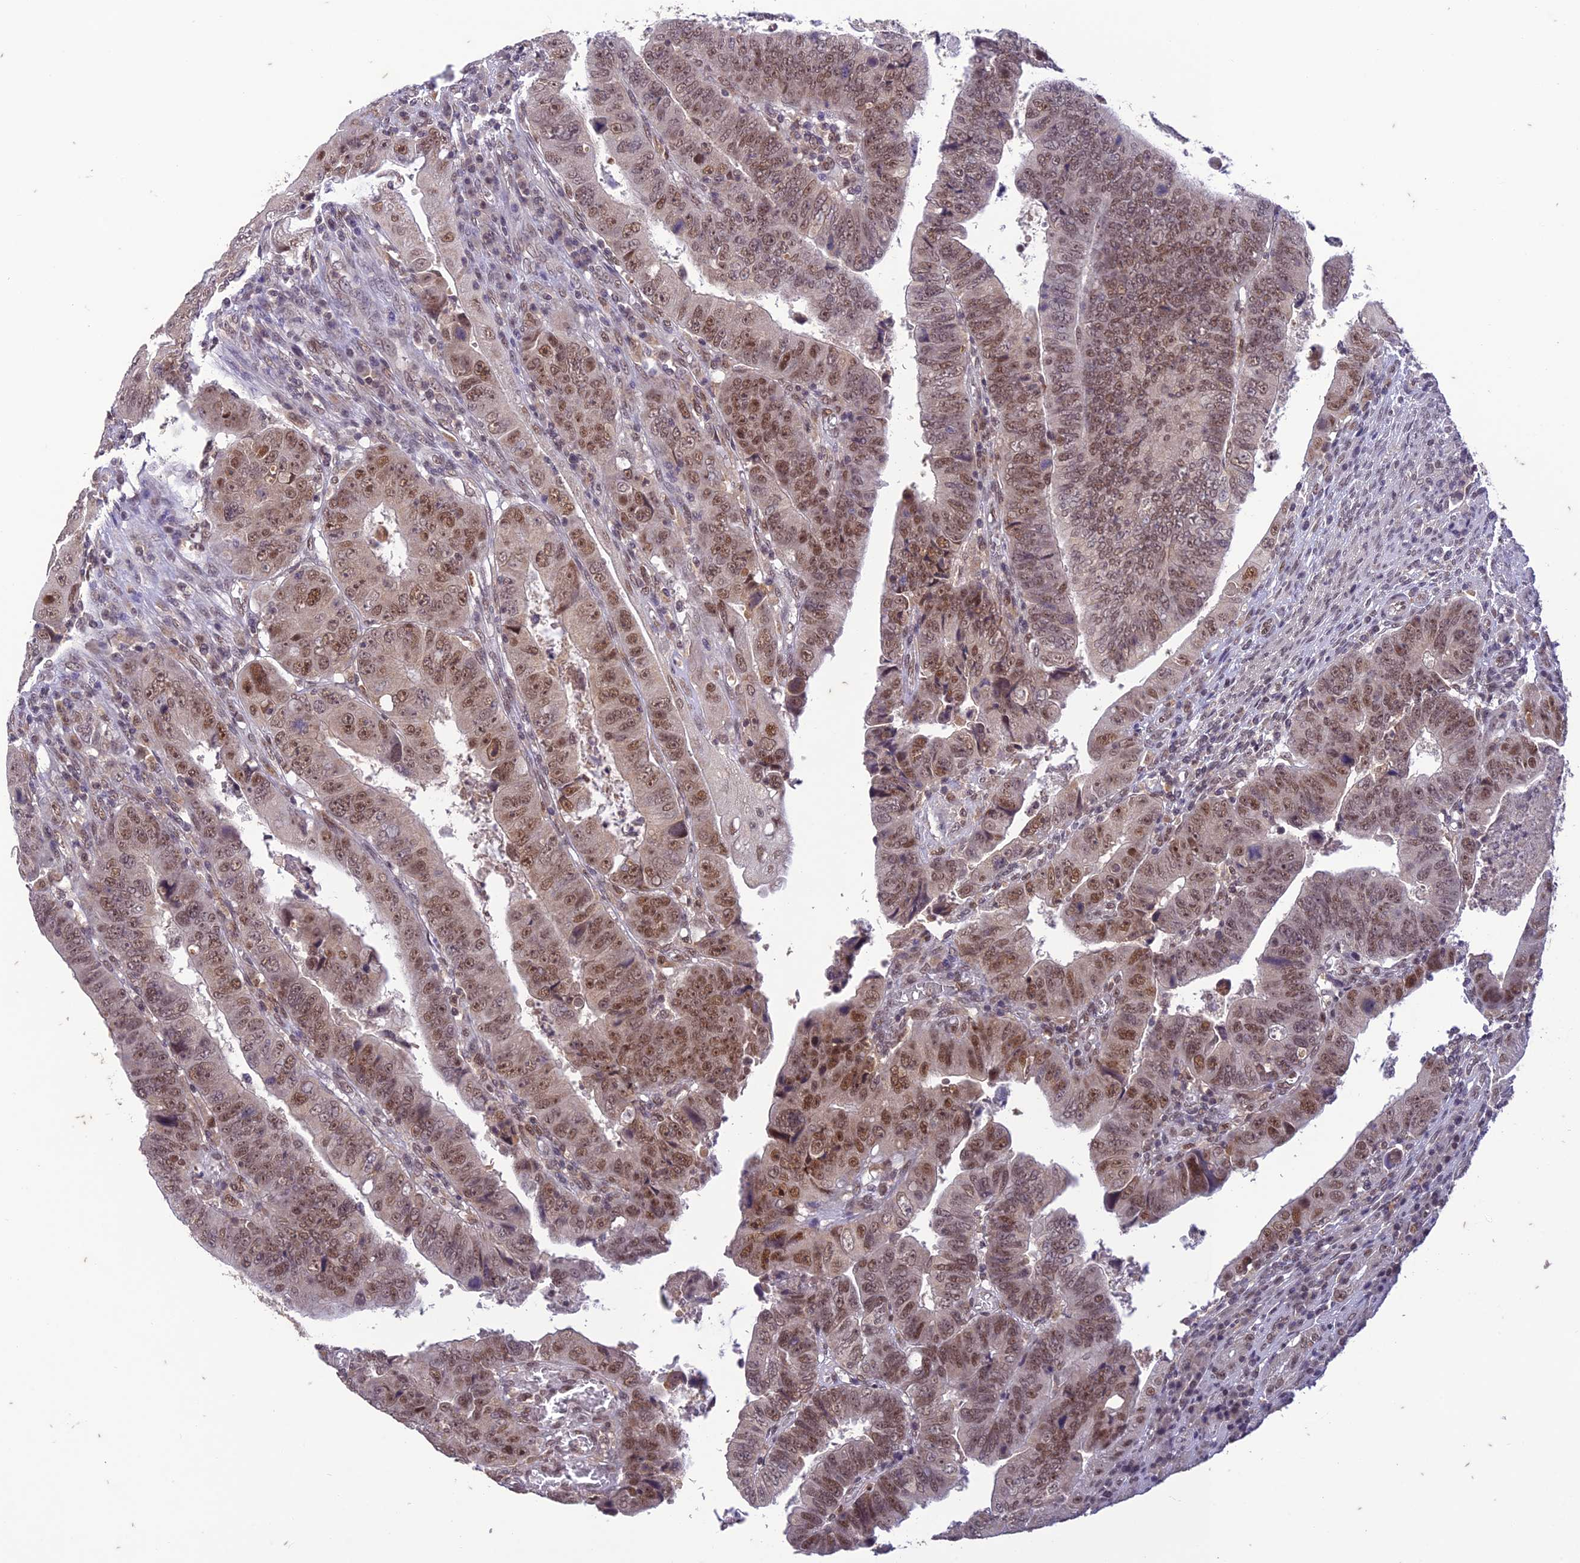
{"staining": {"intensity": "moderate", "quantity": ">75%", "location": "nuclear"}, "tissue": "colorectal cancer", "cell_type": "Tumor cells", "image_type": "cancer", "snomed": [{"axis": "morphology", "description": "Normal tissue, NOS"}, {"axis": "morphology", "description": "Adenocarcinoma, NOS"}, {"axis": "topography", "description": "Rectum"}], "caption": "This micrograph reveals immunohistochemistry (IHC) staining of colorectal cancer (adenocarcinoma), with medium moderate nuclear staining in approximately >75% of tumor cells.", "gene": "POP4", "patient": {"sex": "female", "age": 65}}